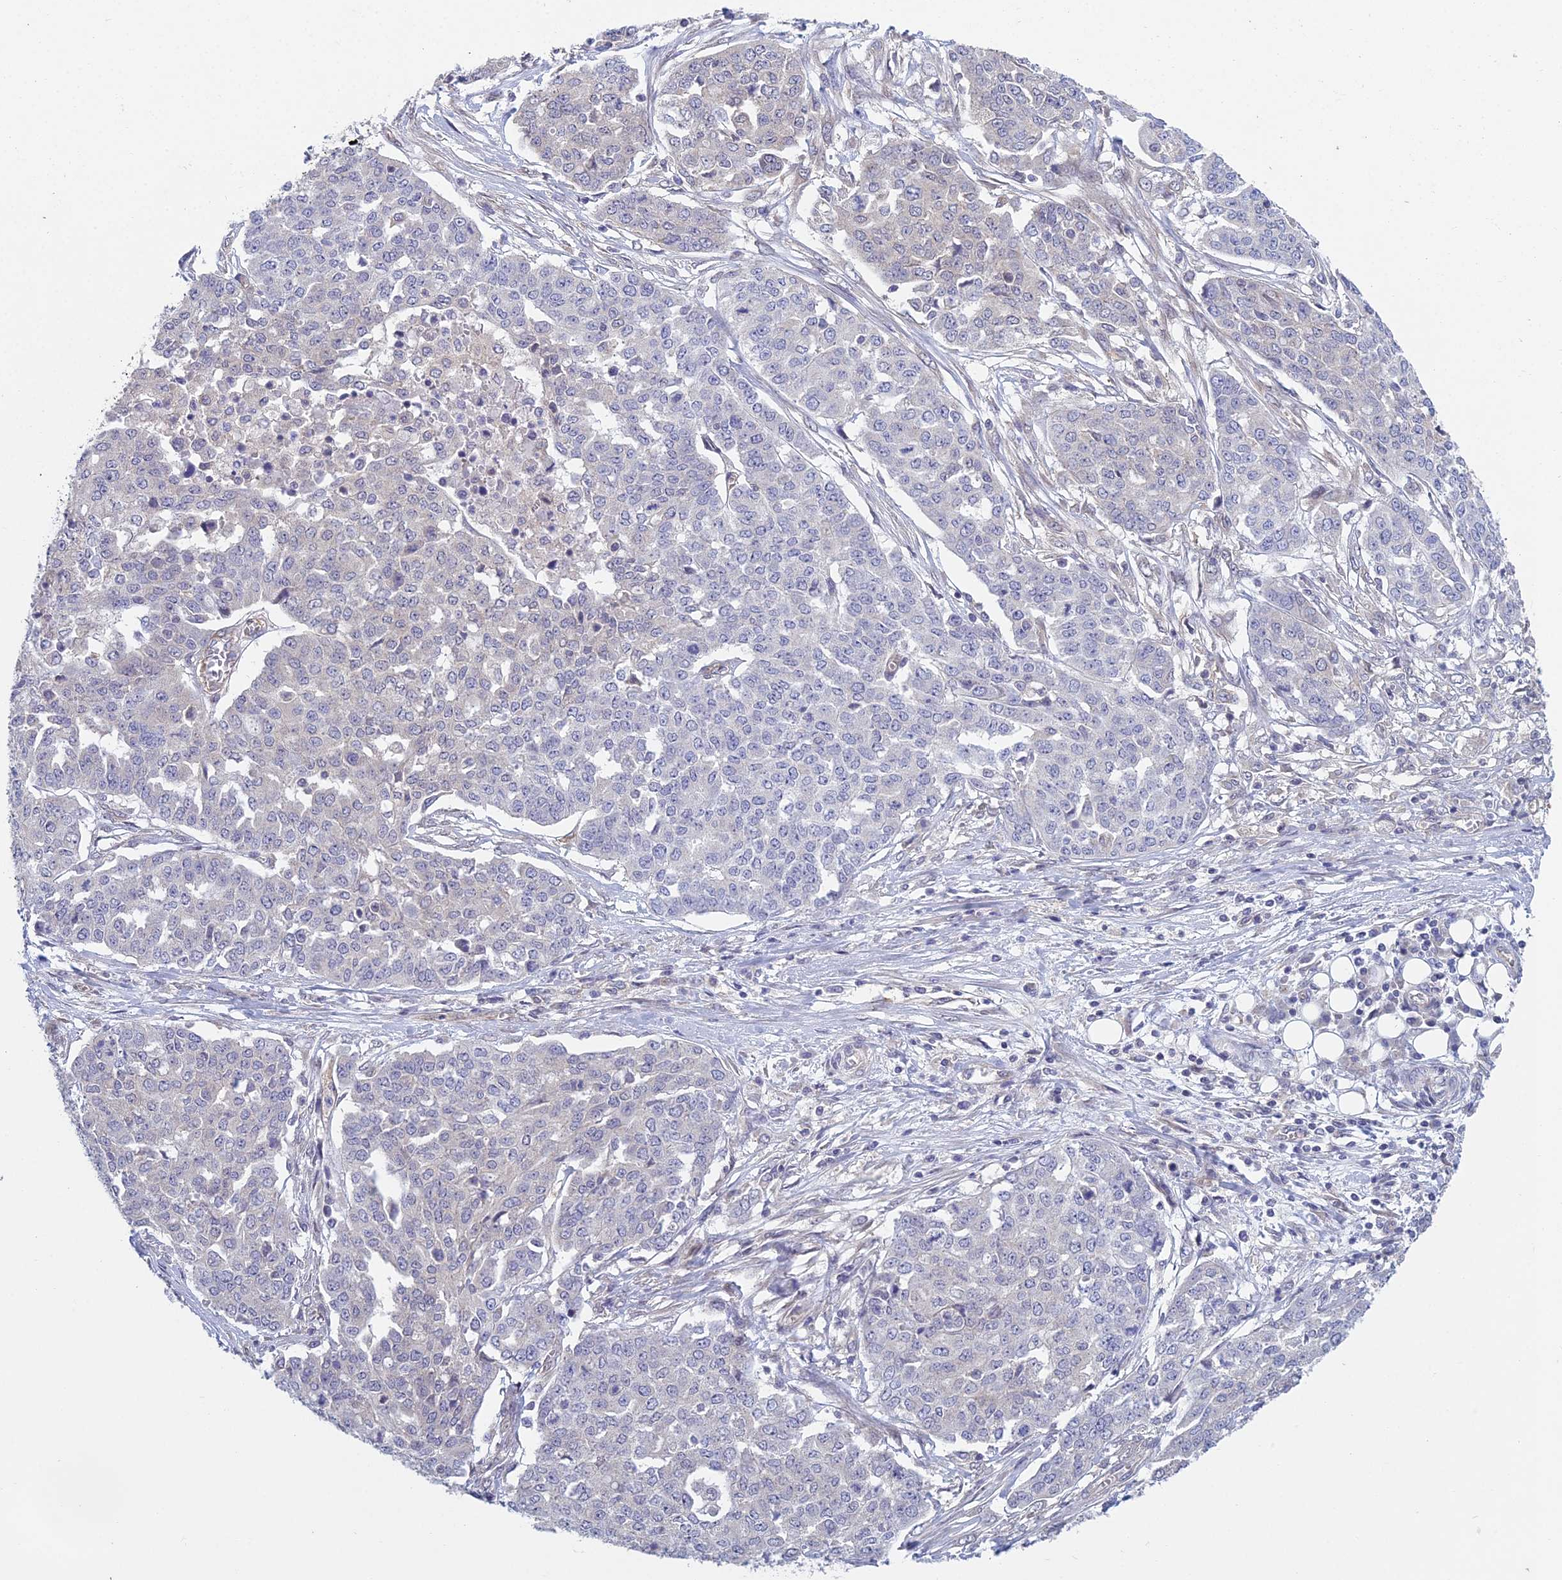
{"staining": {"intensity": "negative", "quantity": "none", "location": "none"}, "tissue": "ovarian cancer", "cell_type": "Tumor cells", "image_type": "cancer", "snomed": [{"axis": "morphology", "description": "Cystadenocarcinoma, serous, NOS"}, {"axis": "topography", "description": "Soft tissue"}, {"axis": "topography", "description": "Ovary"}], "caption": "This is a micrograph of immunohistochemistry (IHC) staining of ovarian cancer, which shows no expression in tumor cells.", "gene": "METTL26", "patient": {"sex": "female", "age": 57}}